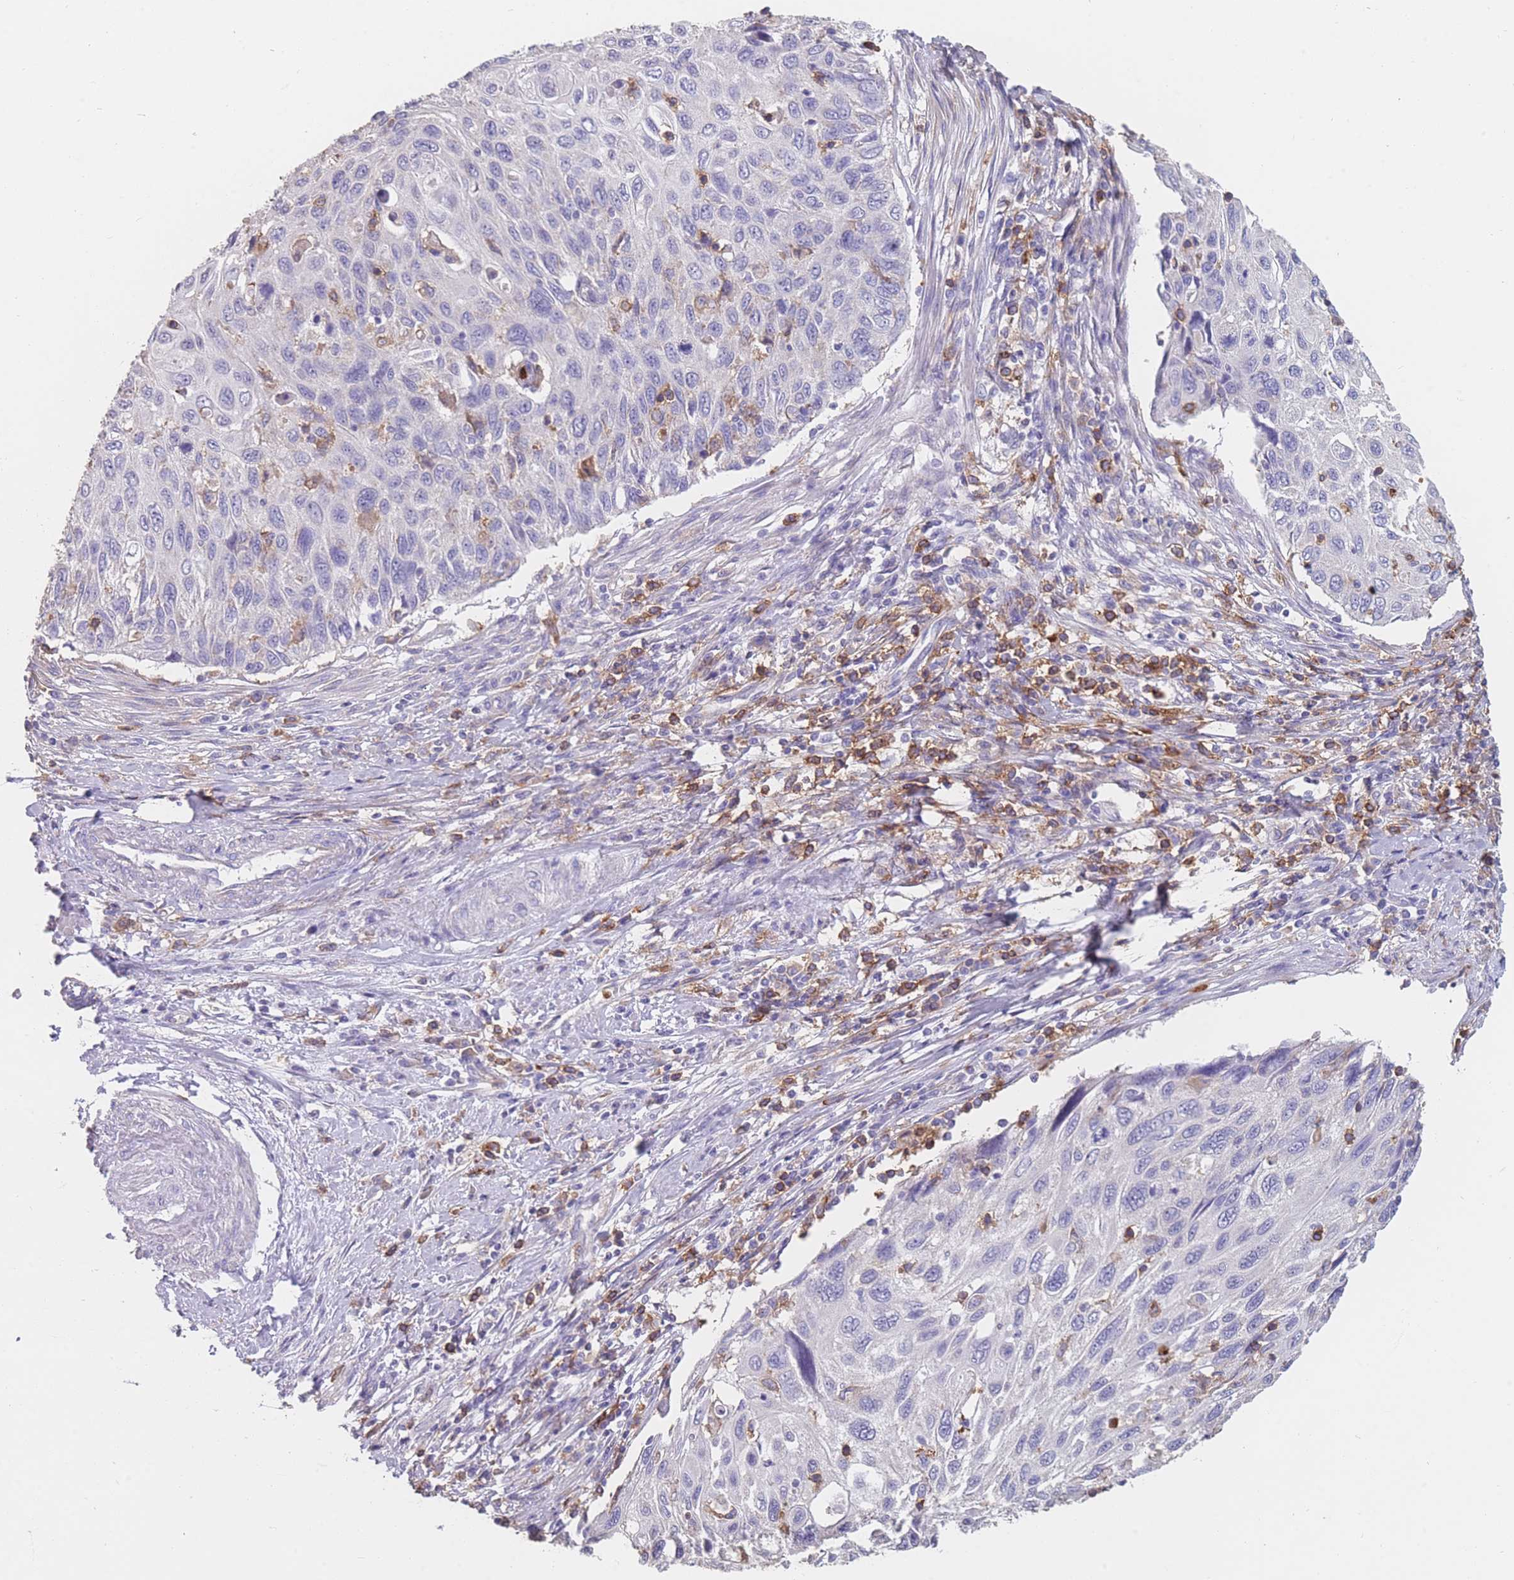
{"staining": {"intensity": "negative", "quantity": "none", "location": "none"}, "tissue": "cervical cancer", "cell_type": "Tumor cells", "image_type": "cancer", "snomed": [{"axis": "morphology", "description": "Squamous cell carcinoma, NOS"}, {"axis": "topography", "description": "Cervix"}], "caption": "IHC of squamous cell carcinoma (cervical) displays no staining in tumor cells.", "gene": "CLEC12A", "patient": {"sex": "female", "age": 70}}